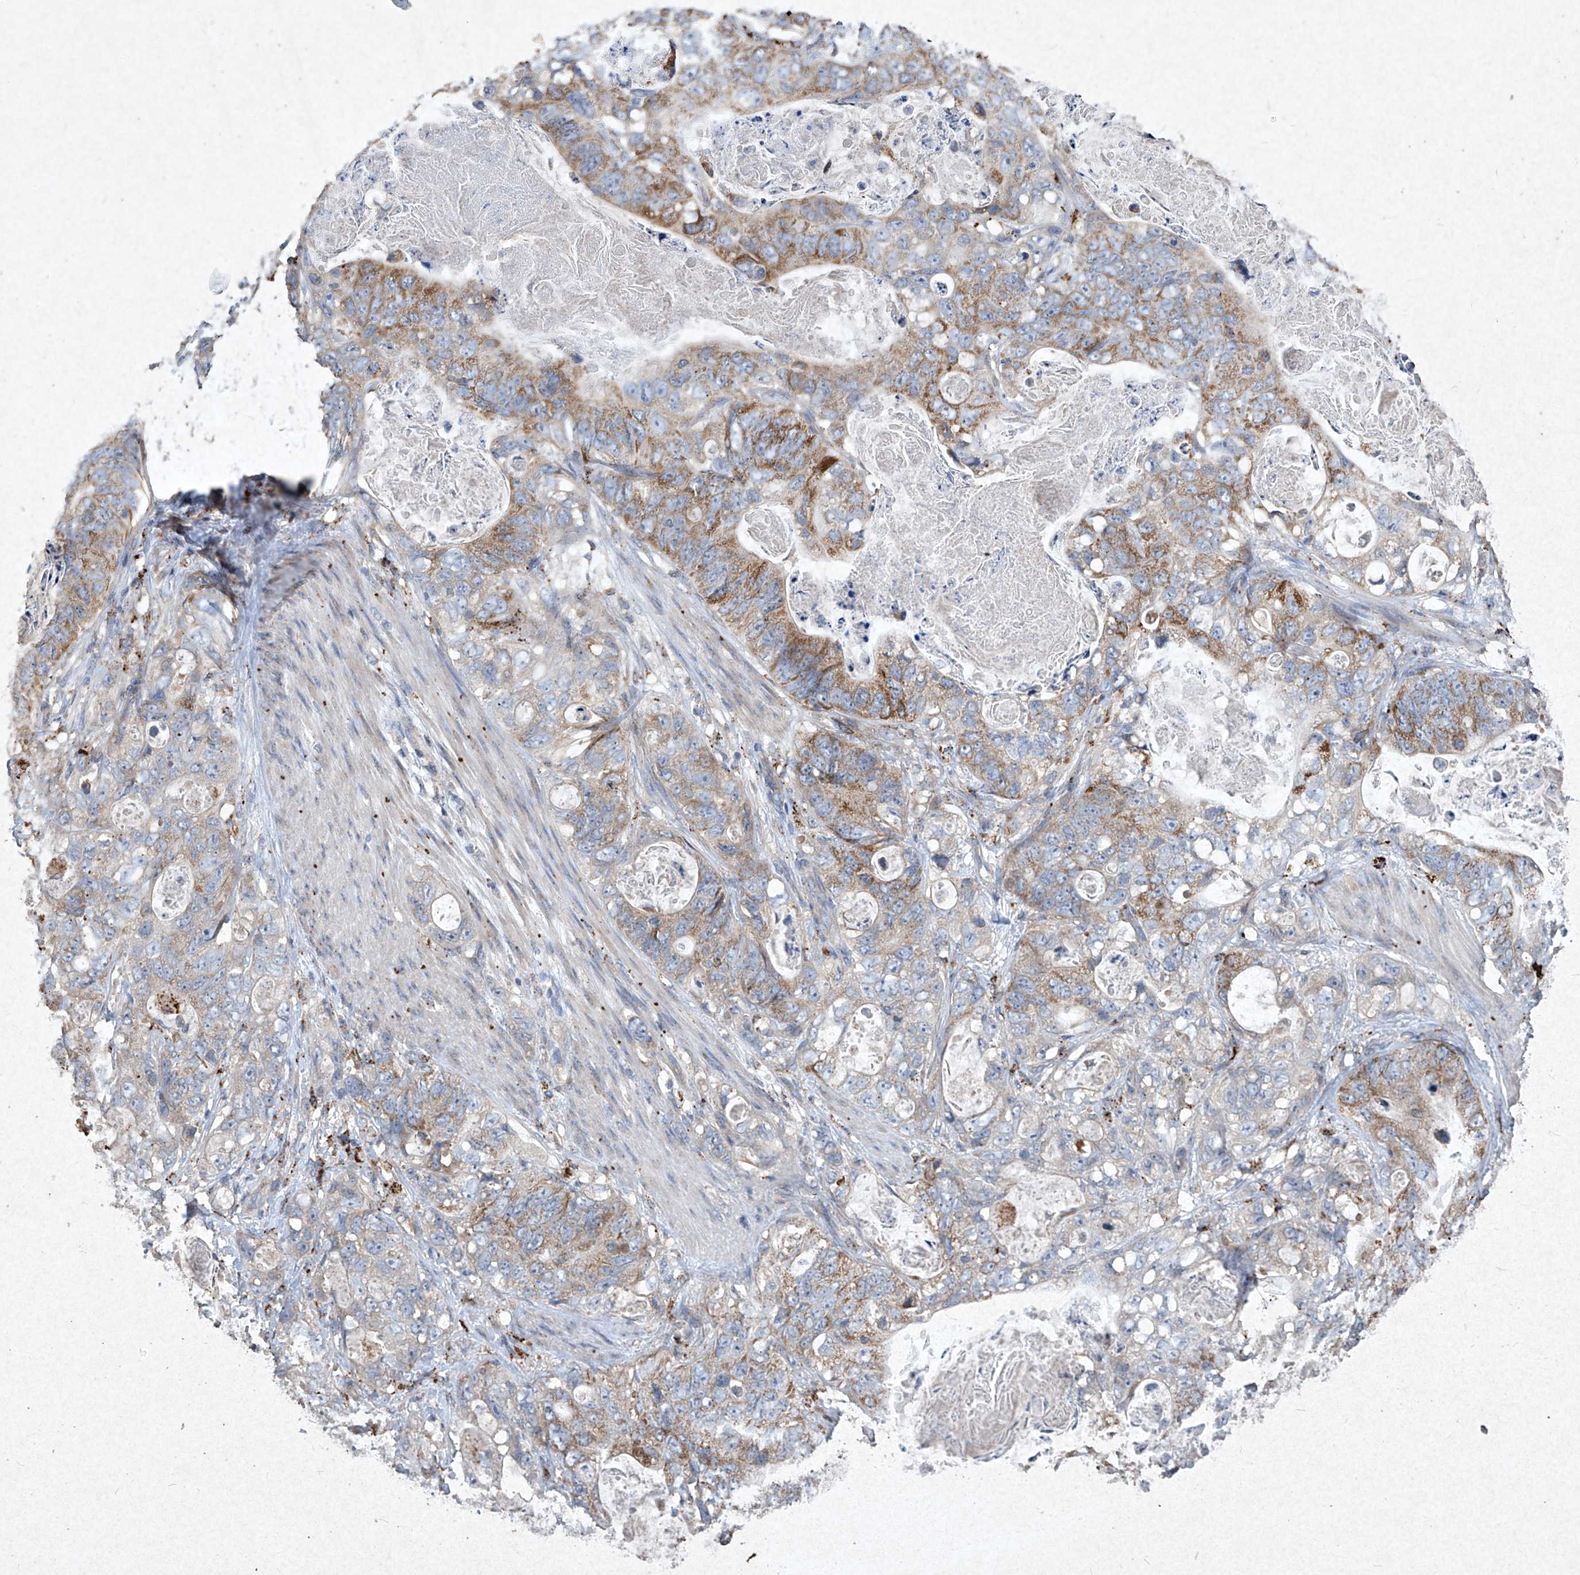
{"staining": {"intensity": "moderate", "quantity": "25%-75%", "location": "cytoplasmic/membranous"}, "tissue": "stomach cancer", "cell_type": "Tumor cells", "image_type": "cancer", "snomed": [{"axis": "morphology", "description": "Normal tissue, NOS"}, {"axis": "morphology", "description": "Adenocarcinoma, NOS"}, {"axis": "topography", "description": "Stomach"}], "caption": "Immunohistochemical staining of human stomach cancer exhibits moderate cytoplasmic/membranous protein expression in approximately 25%-75% of tumor cells.", "gene": "MED16", "patient": {"sex": "female", "age": 89}}